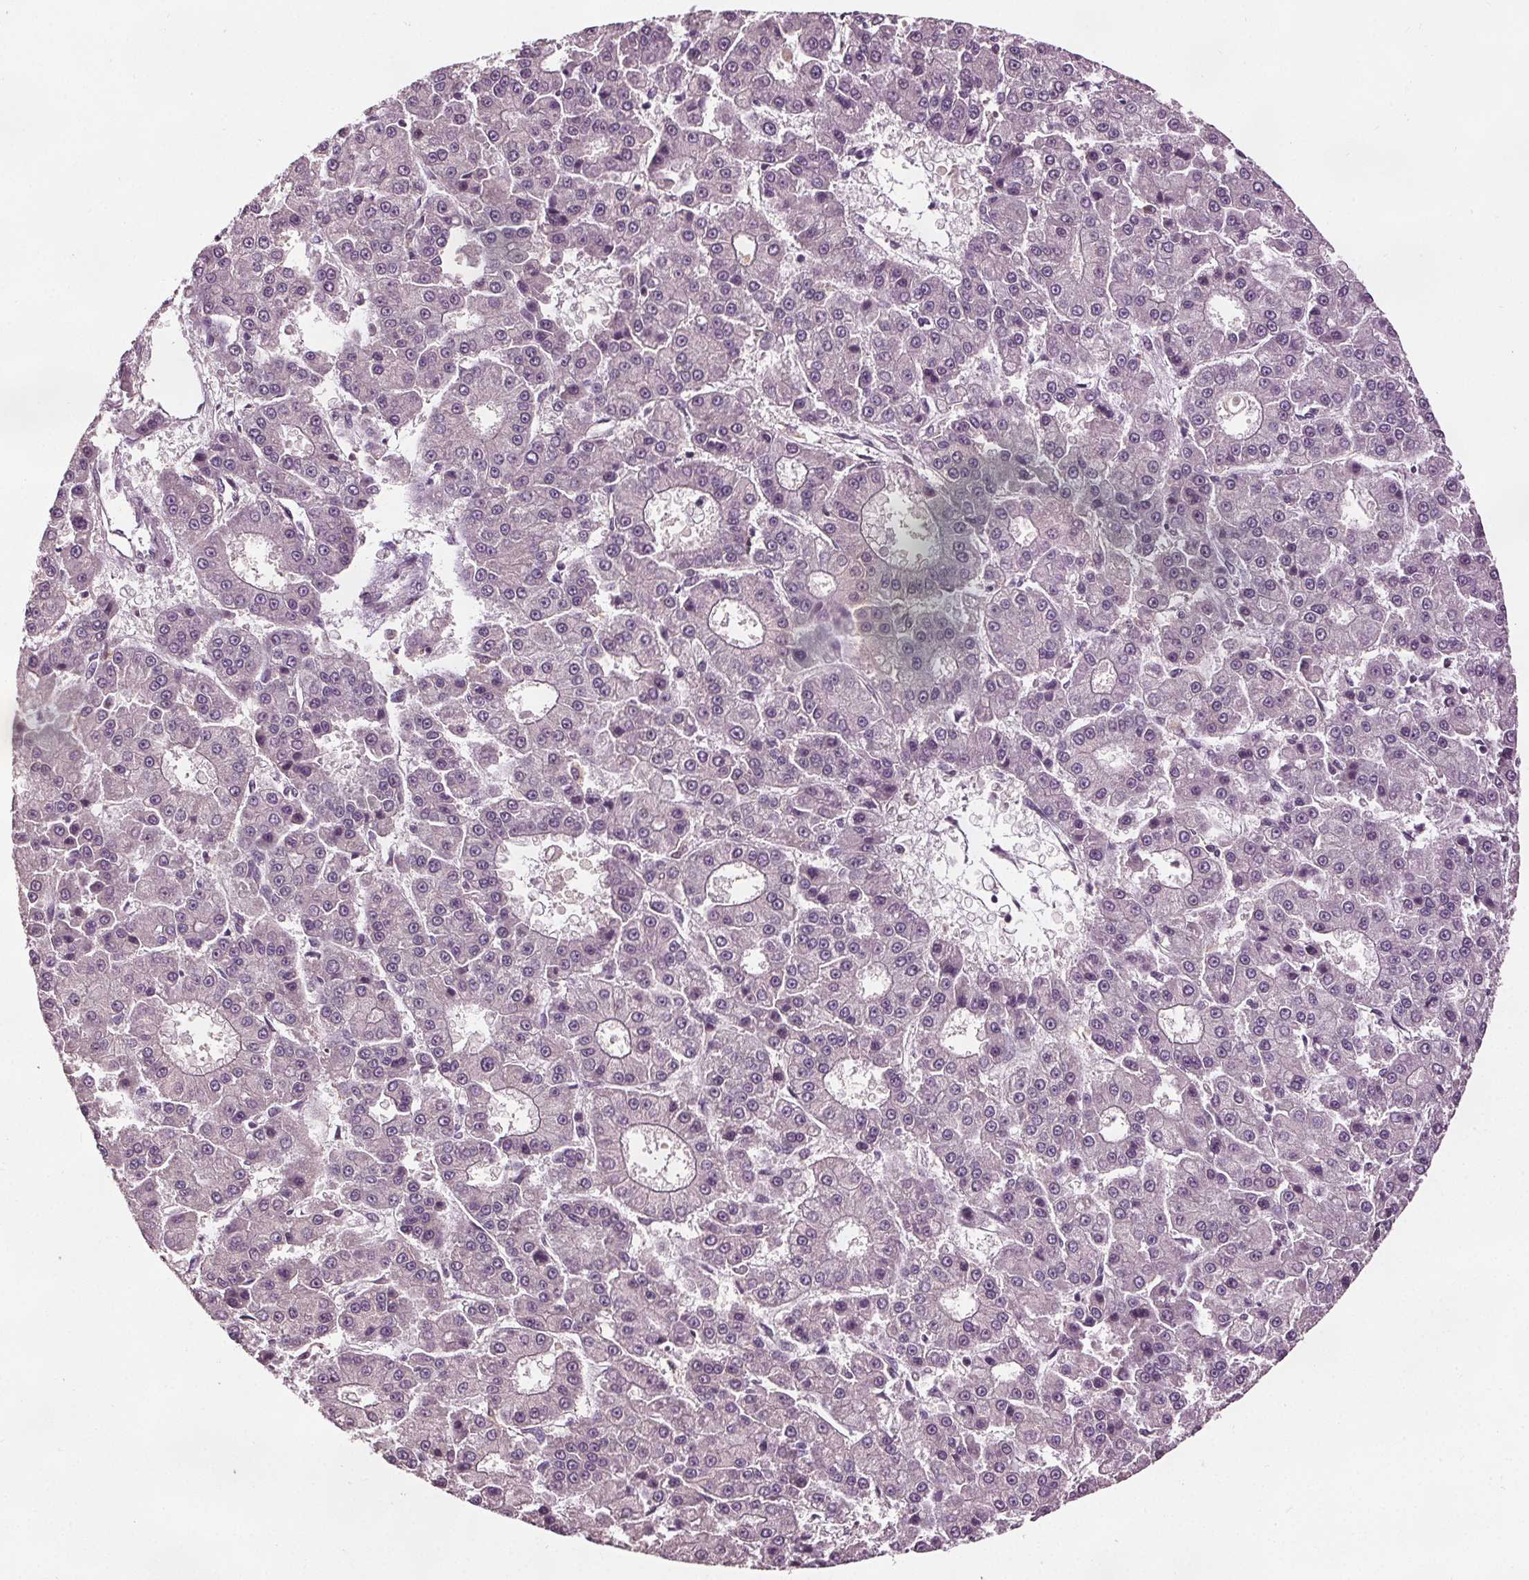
{"staining": {"intensity": "negative", "quantity": "none", "location": "none"}, "tissue": "liver cancer", "cell_type": "Tumor cells", "image_type": "cancer", "snomed": [{"axis": "morphology", "description": "Carcinoma, Hepatocellular, NOS"}, {"axis": "topography", "description": "Liver"}], "caption": "Tumor cells are negative for brown protein staining in liver cancer.", "gene": "DDX11", "patient": {"sex": "male", "age": 70}}